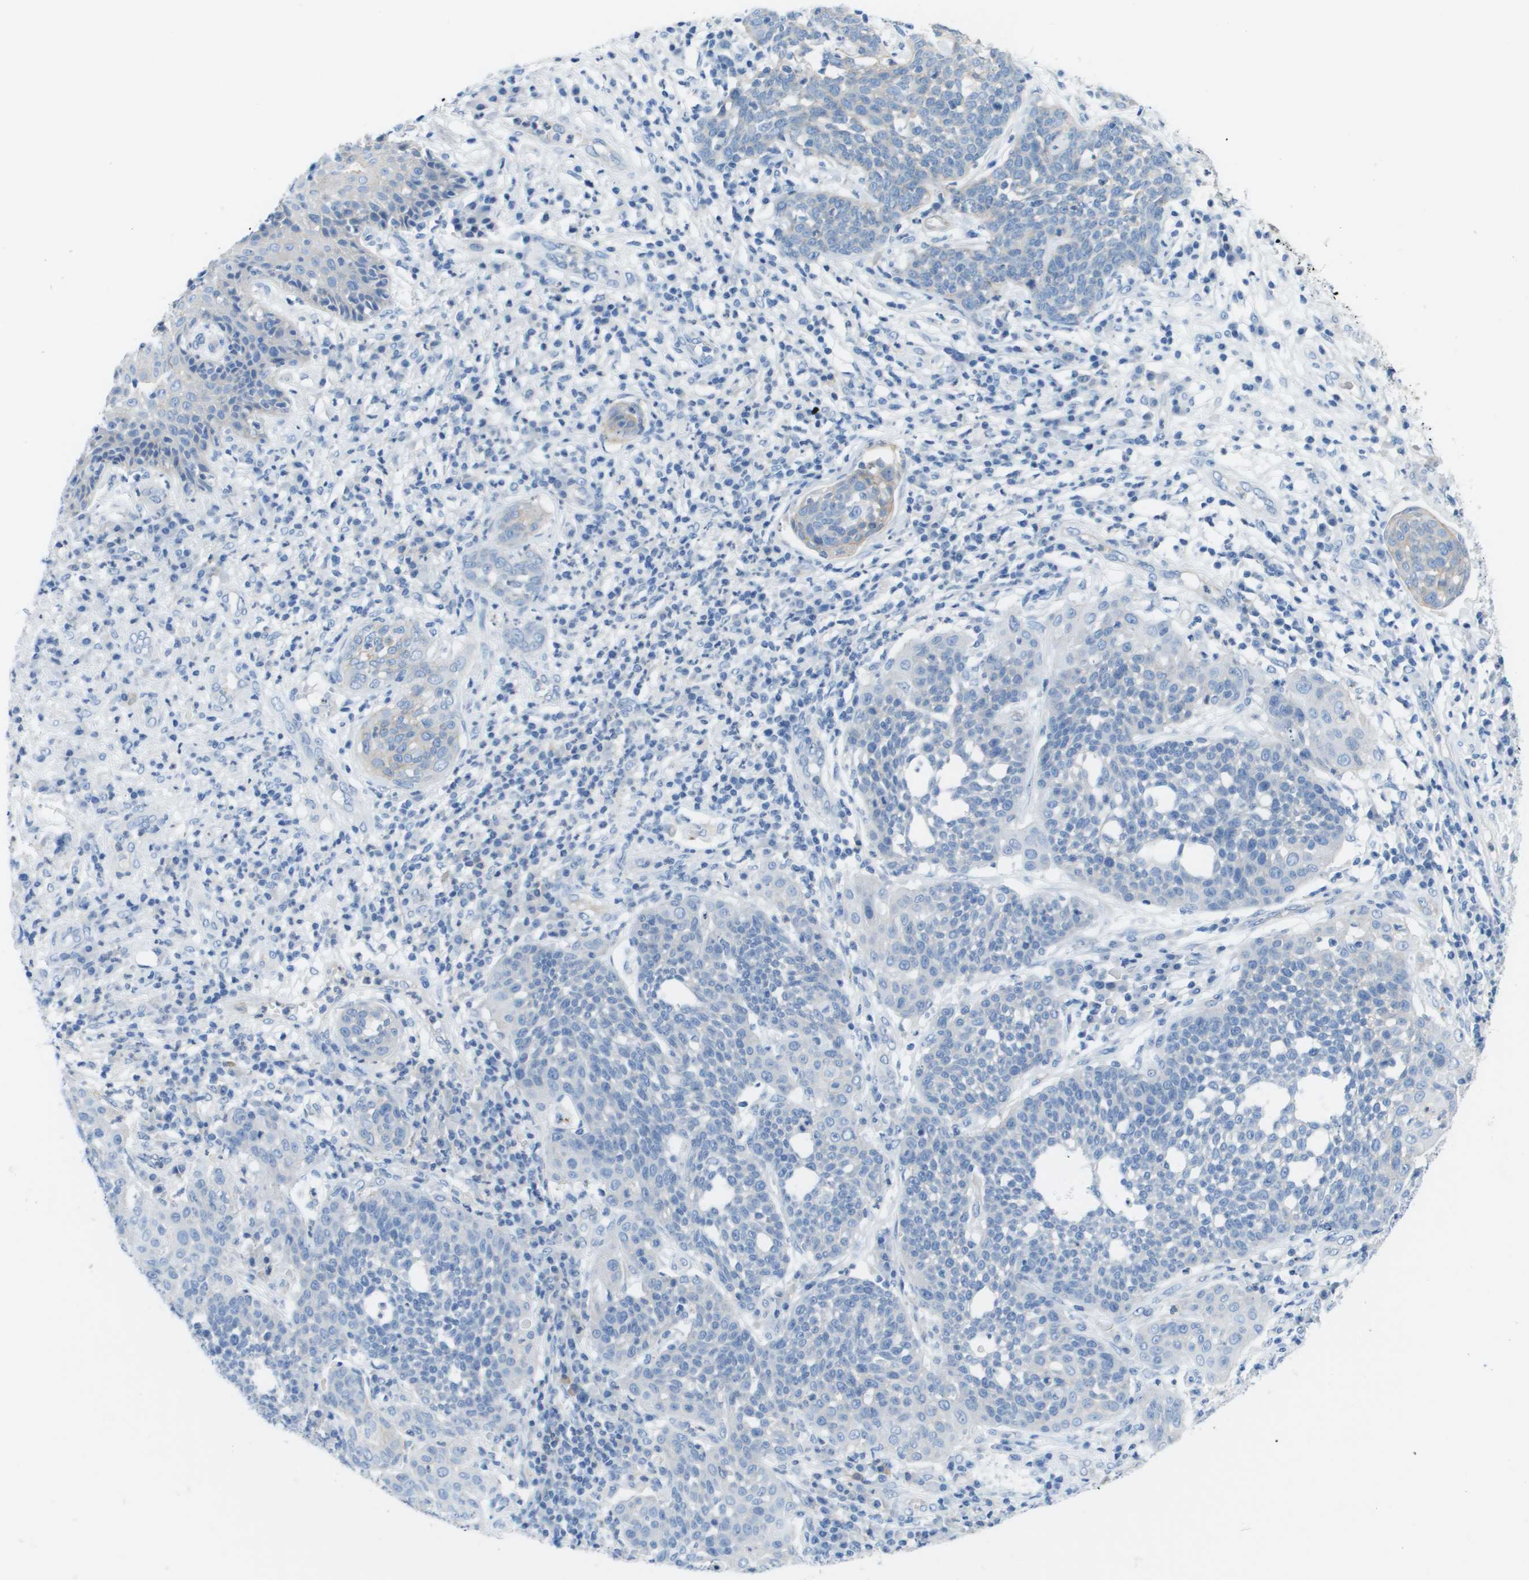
{"staining": {"intensity": "negative", "quantity": "none", "location": "none"}, "tissue": "cervical cancer", "cell_type": "Tumor cells", "image_type": "cancer", "snomed": [{"axis": "morphology", "description": "Squamous cell carcinoma, NOS"}, {"axis": "topography", "description": "Cervix"}], "caption": "Immunohistochemical staining of human cervical cancer (squamous cell carcinoma) shows no significant positivity in tumor cells.", "gene": "CD46", "patient": {"sex": "female", "age": 34}}